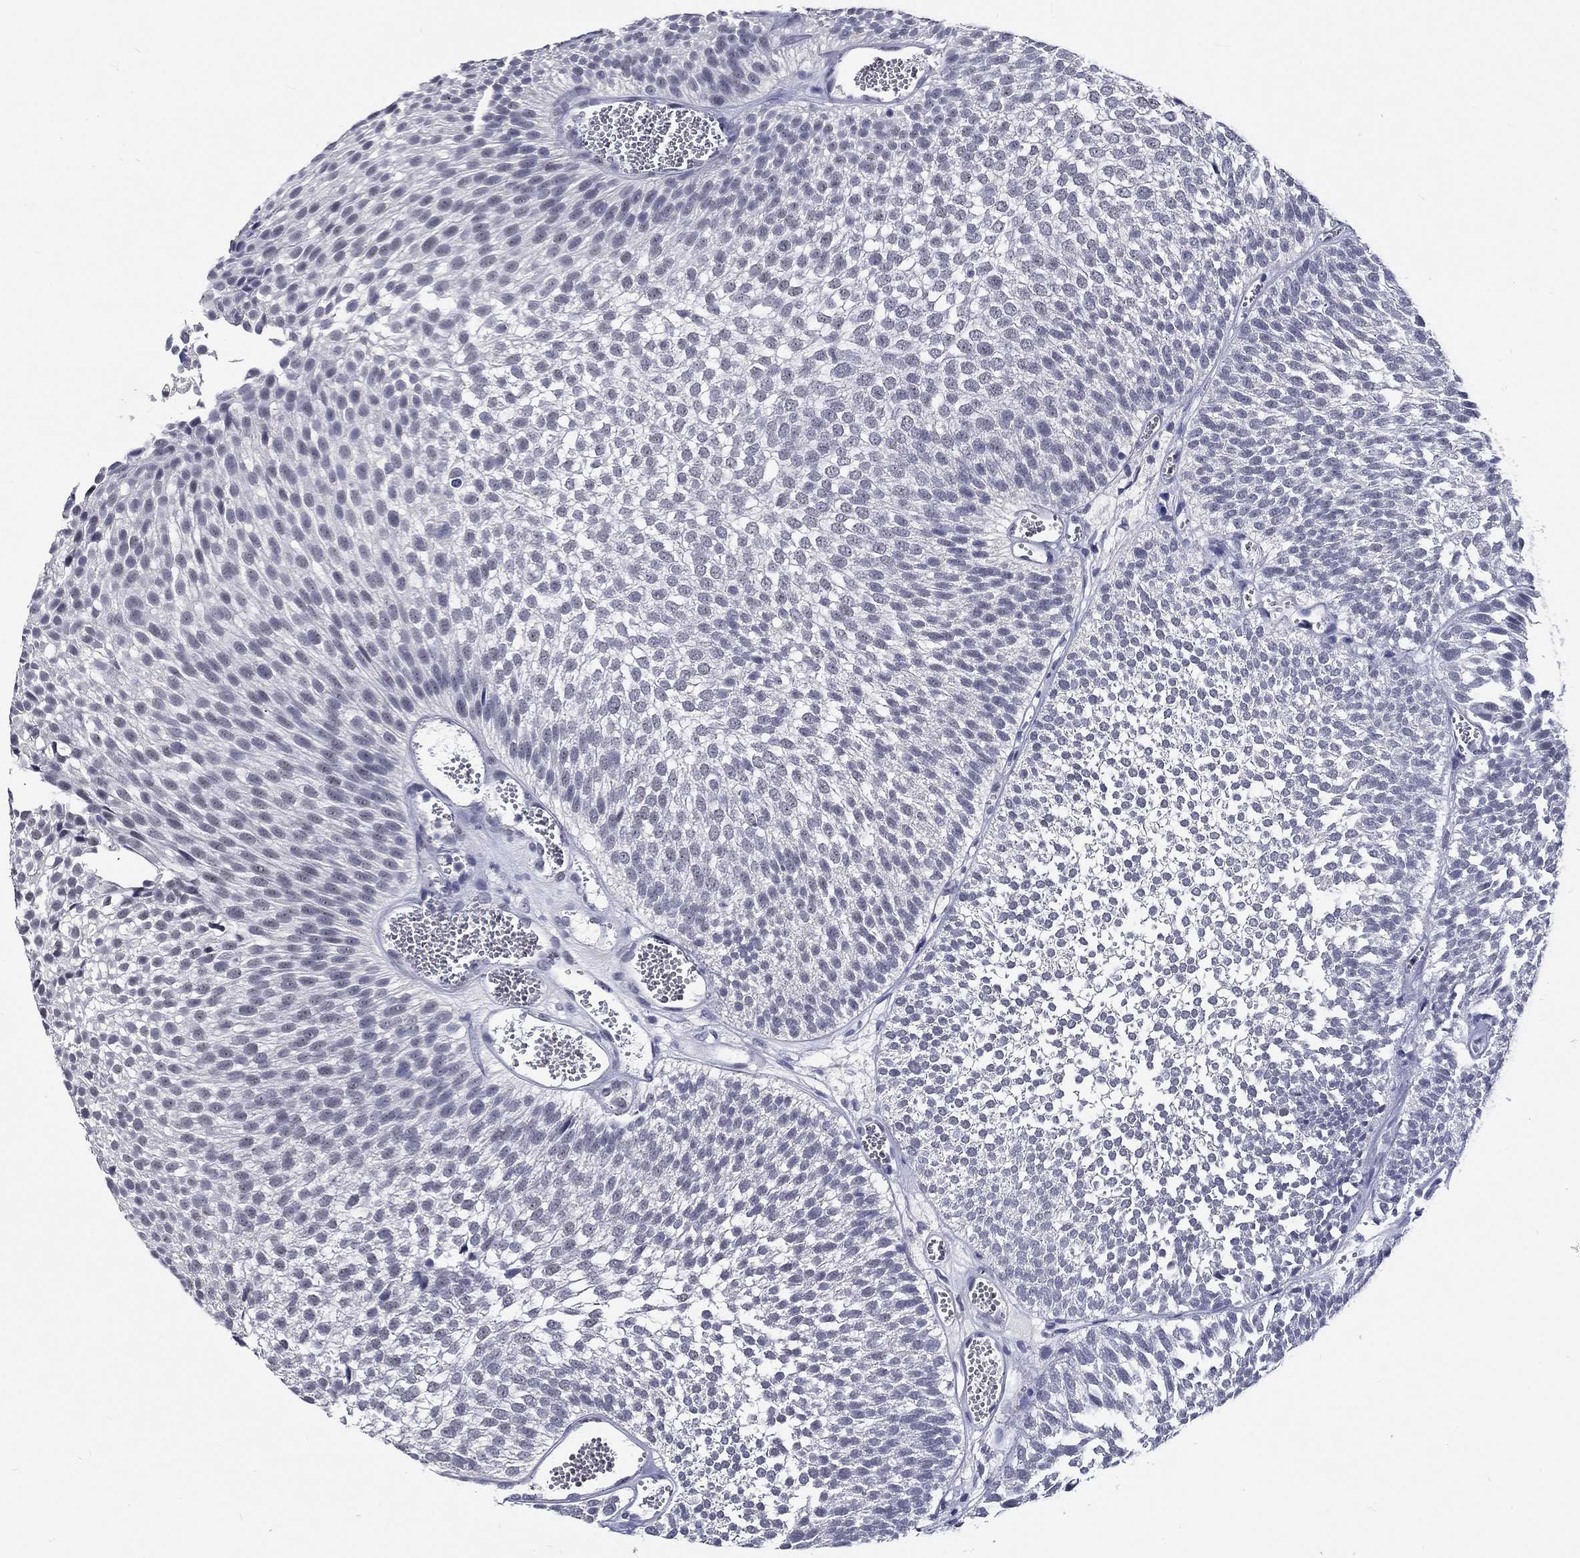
{"staining": {"intensity": "negative", "quantity": "none", "location": "none"}, "tissue": "urothelial cancer", "cell_type": "Tumor cells", "image_type": "cancer", "snomed": [{"axis": "morphology", "description": "Urothelial carcinoma, Low grade"}, {"axis": "topography", "description": "Urinary bladder"}], "caption": "High power microscopy photomicrograph of an immunohistochemistry photomicrograph of urothelial cancer, revealing no significant expression in tumor cells. (DAB (3,3'-diaminobenzidine) immunohistochemistry (IHC), high magnification).", "gene": "GRIN1", "patient": {"sex": "male", "age": 52}}